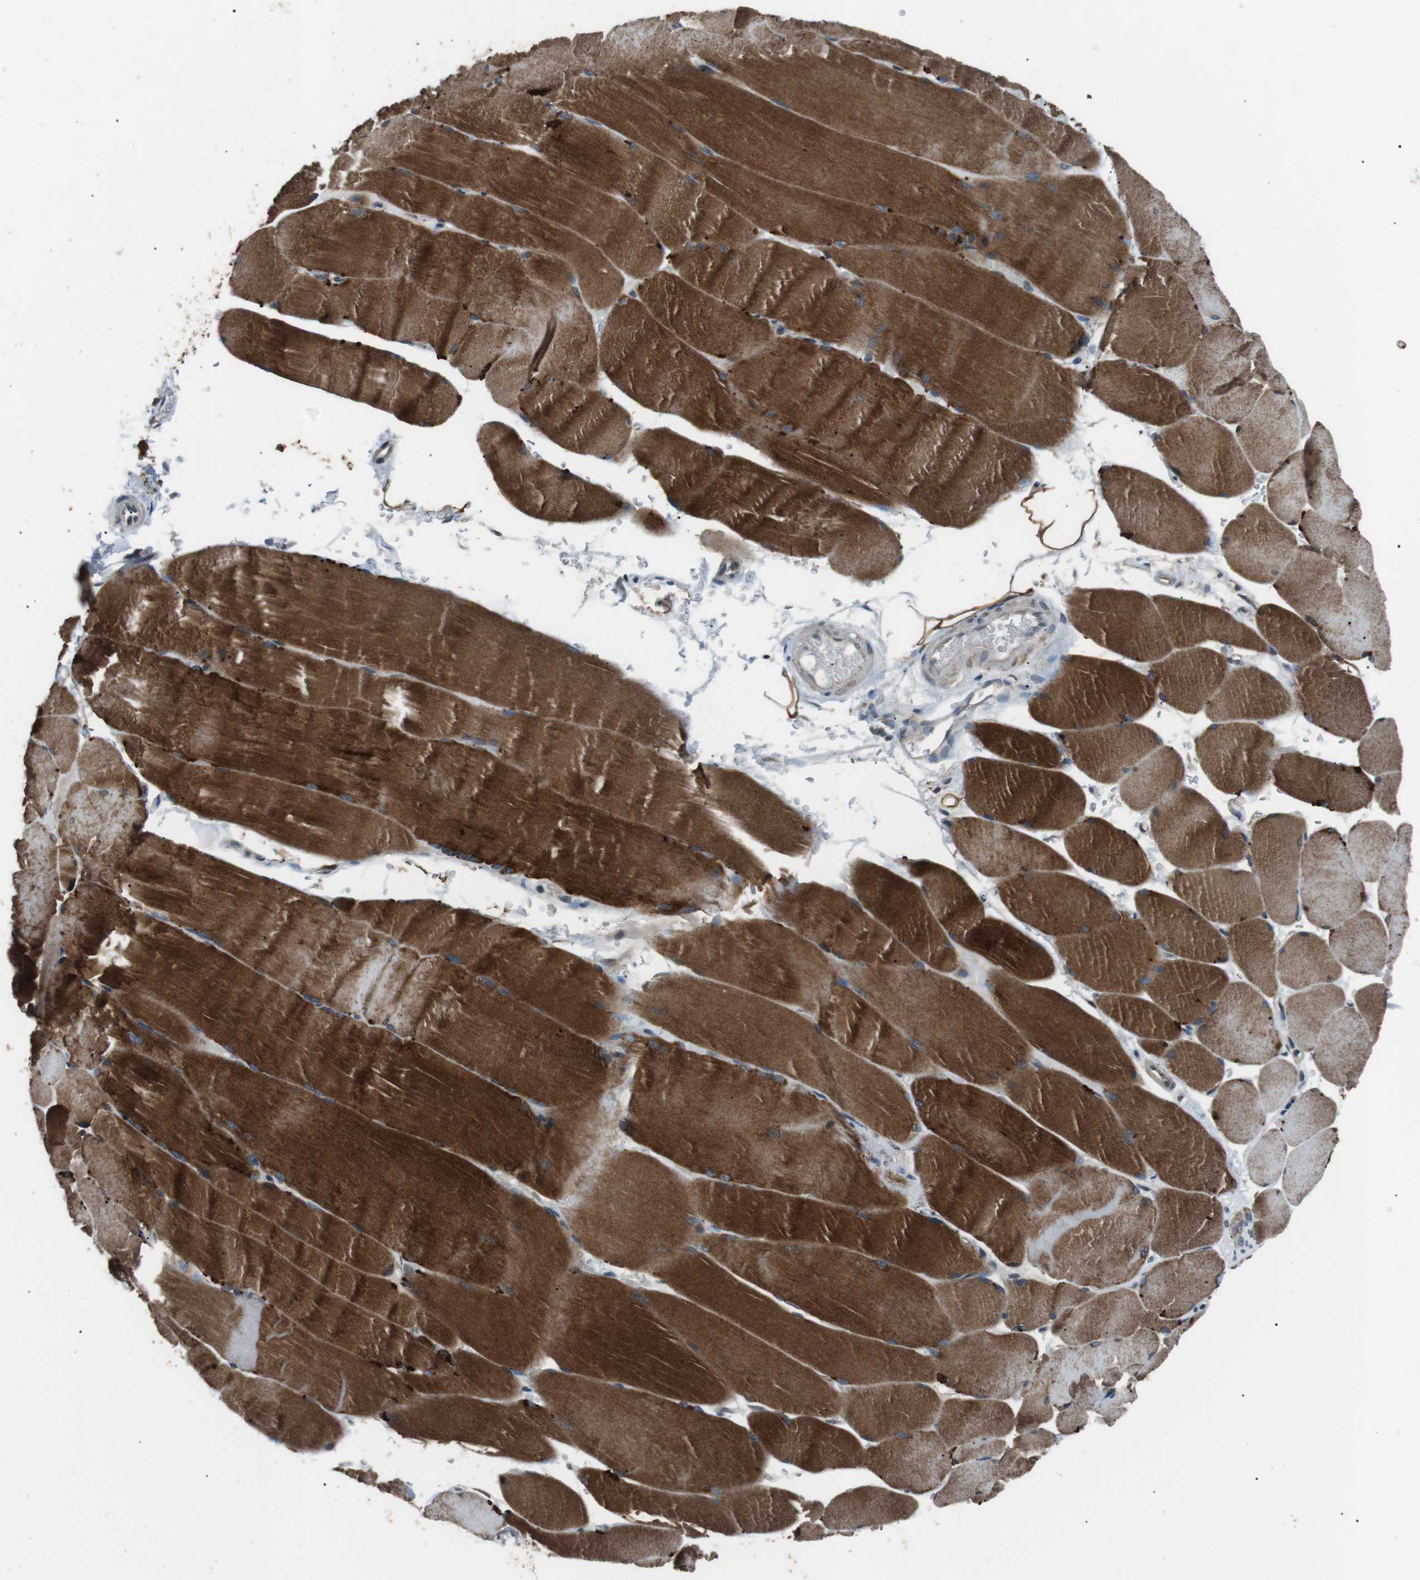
{"staining": {"intensity": "strong", "quantity": ">75%", "location": "cytoplasmic/membranous"}, "tissue": "skeletal muscle", "cell_type": "Myocytes", "image_type": "normal", "snomed": [{"axis": "morphology", "description": "Normal tissue, NOS"}, {"axis": "topography", "description": "Skin"}, {"axis": "topography", "description": "Skeletal muscle"}], "caption": "Protein expression analysis of benign skeletal muscle shows strong cytoplasmic/membranous expression in approximately >75% of myocytes.", "gene": "NEK7", "patient": {"sex": "male", "age": 83}}